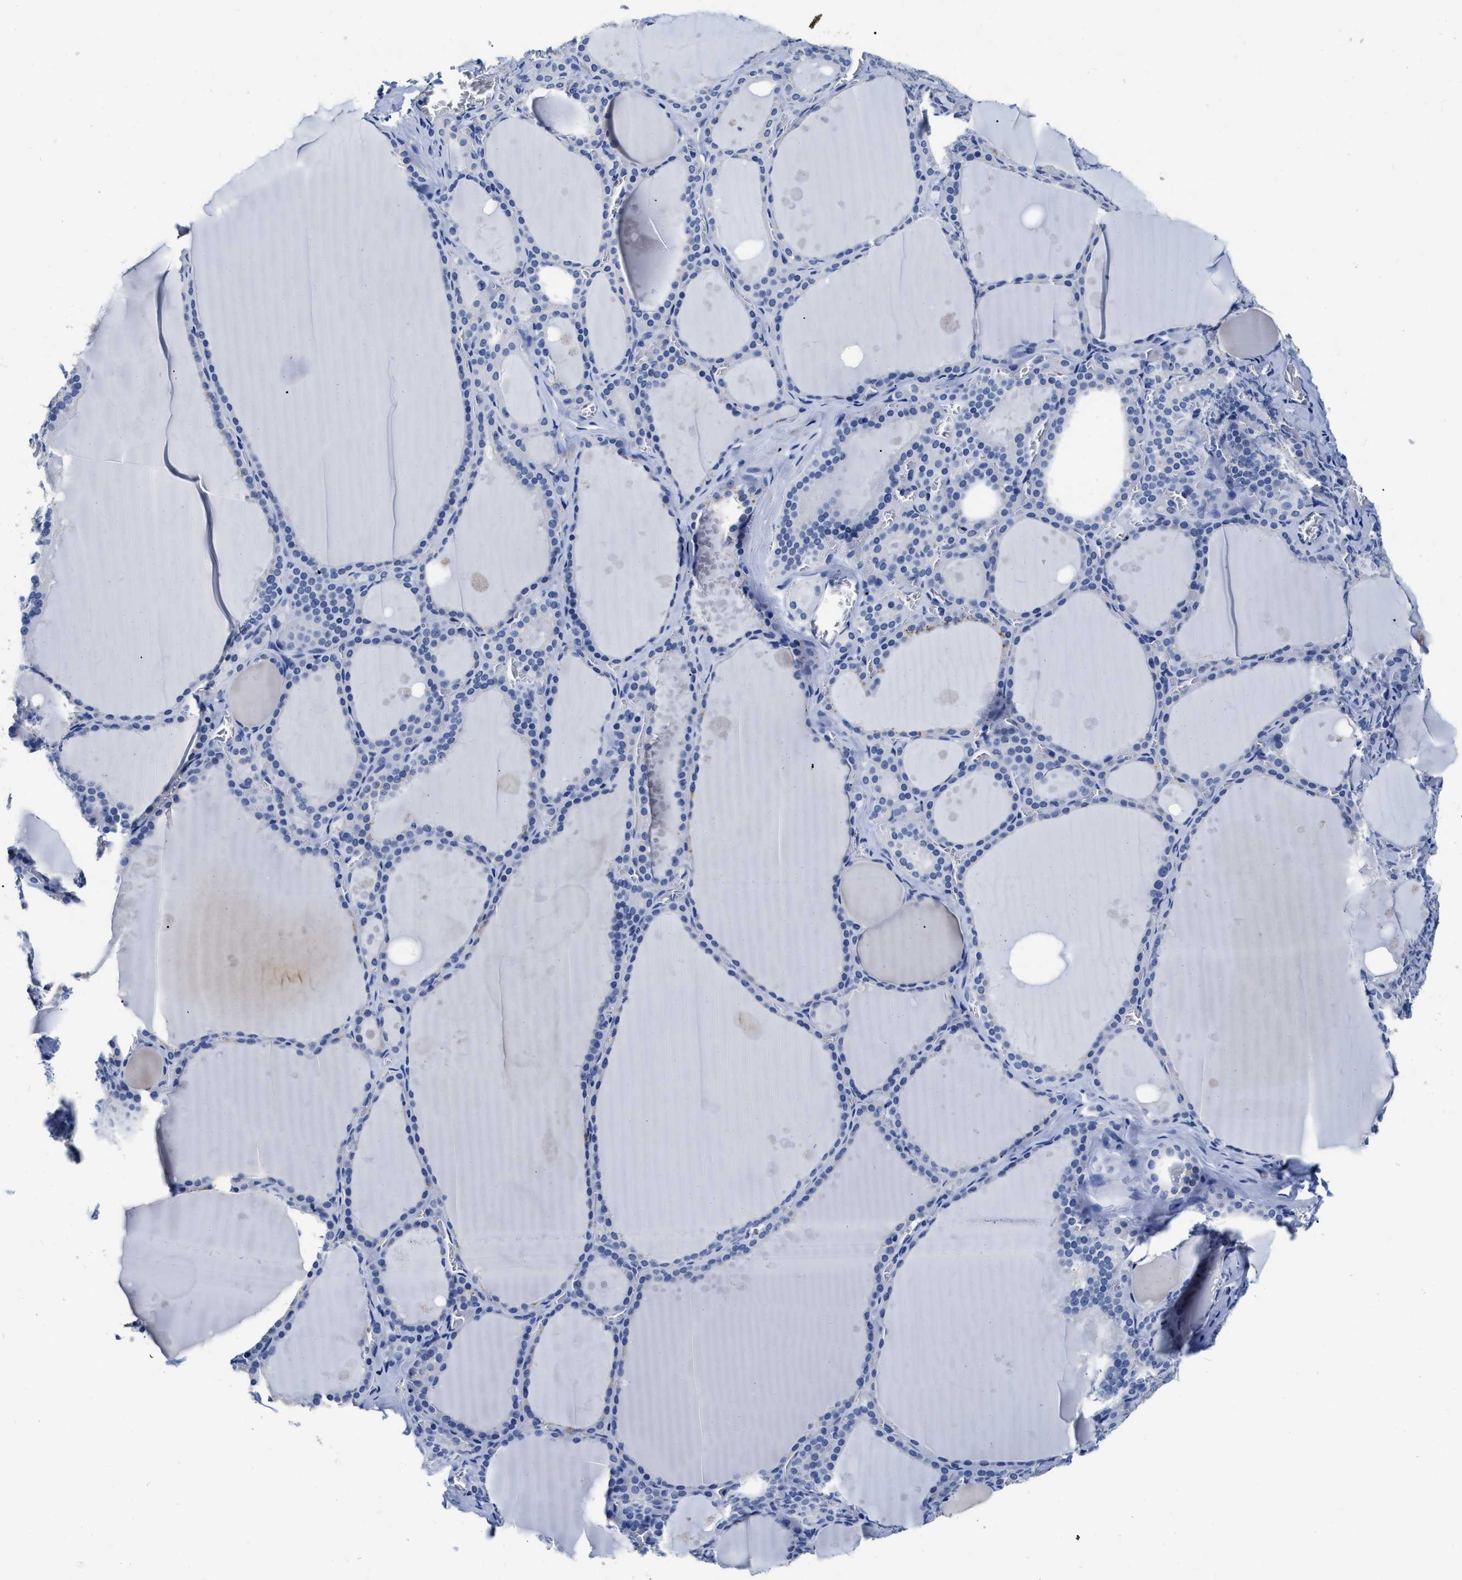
{"staining": {"intensity": "moderate", "quantity": "<25%", "location": "cytoplasmic/membranous"}, "tissue": "thyroid gland", "cell_type": "Glandular cells", "image_type": "normal", "snomed": [{"axis": "morphology", "description": "Normal tissue, NOS"}, {"axis": "topography", "description": "Thyroid gland"}], "caption": "Immunohistochemical staining of unremarkable human thyroid gland shows moderate cytoplasmic/membranous protein expression in about <25% of glandular cells.", "gene": "CER1", "patient": {"sex": "male", "age": 56}}